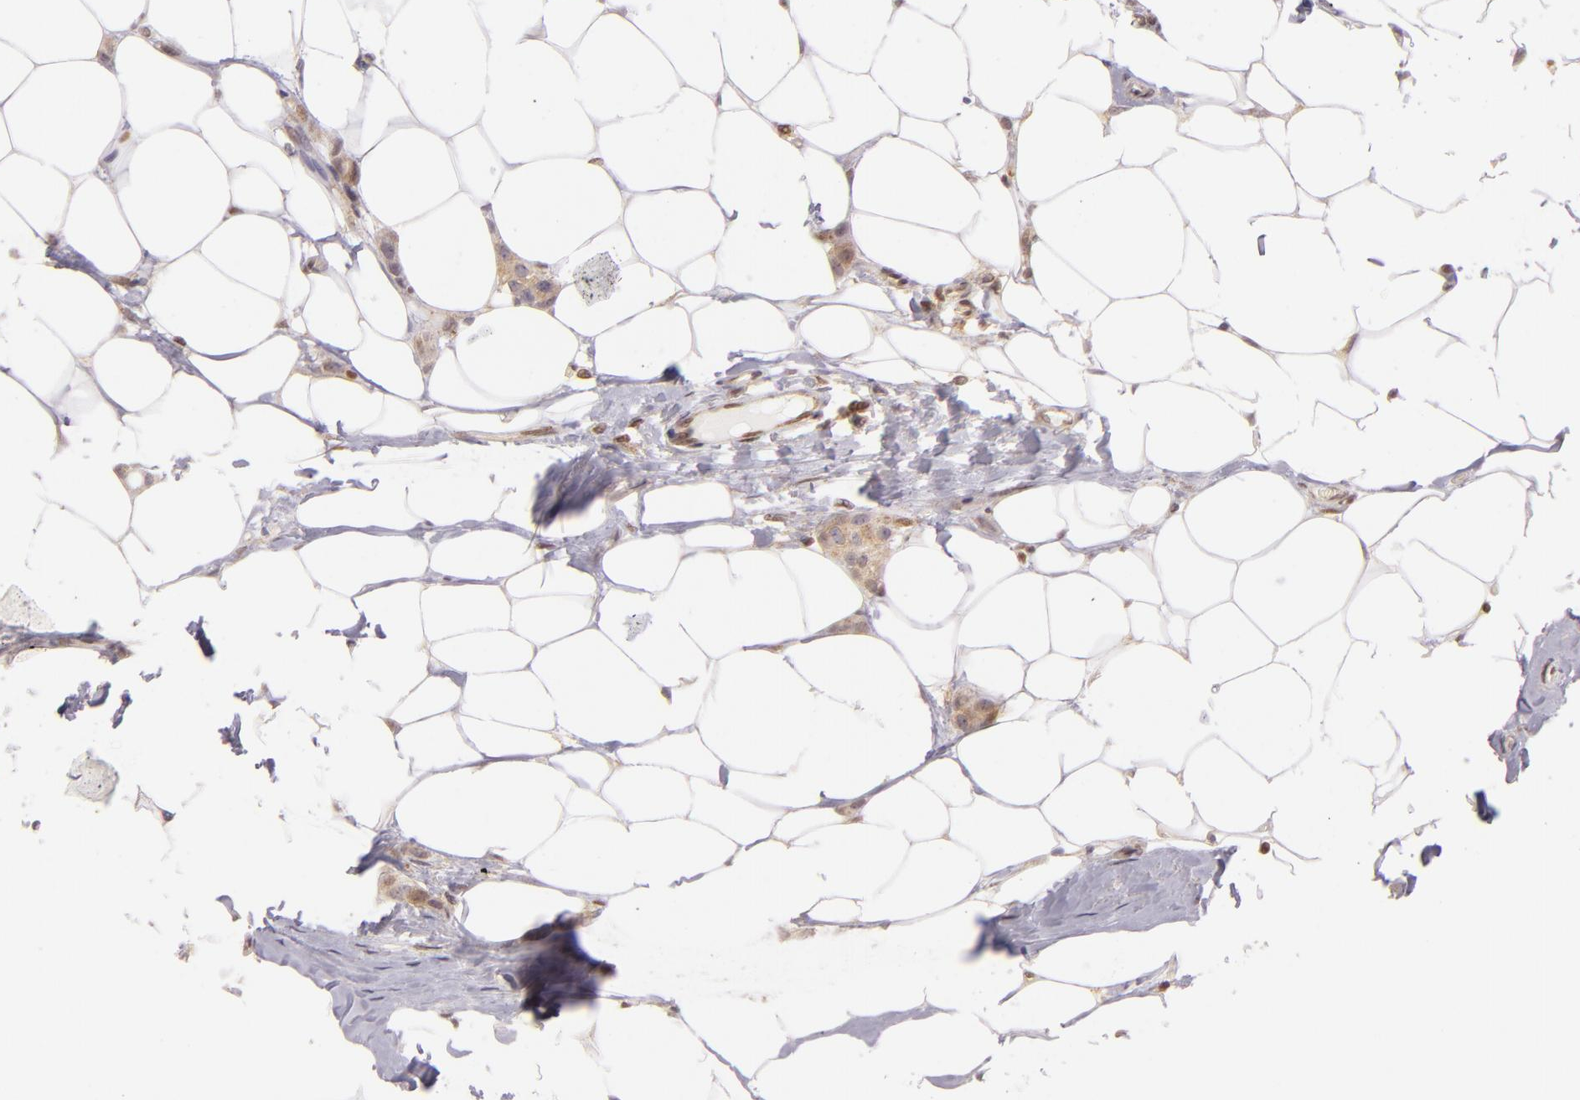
{"staining": {"intensity": "moderate", "quantity": "<25%", "location": "cytoplasmic/membranous"}, "tissue": "breast cancer", "cell_type": "Tumor cells", "image_type": "cancer", "snomed": [{"axis": "morphology", "description": "Lobular carcinoma"}, {"axis": "topography", "description": "Breast"}], "caption": "A high-resolution micrograph shows immunohistochemistry (IHC) staining of breast lobular carcinoma, which shows moderate cytoplasmic/membranous staining in about <25% of tumor cells. Using DAB (brown) and hematoxylin (blue) stains, captured at high magnification using brightfield microscopy.", "gene": "IMPDH1", "patient": {"sex": "female", "age": 55}}